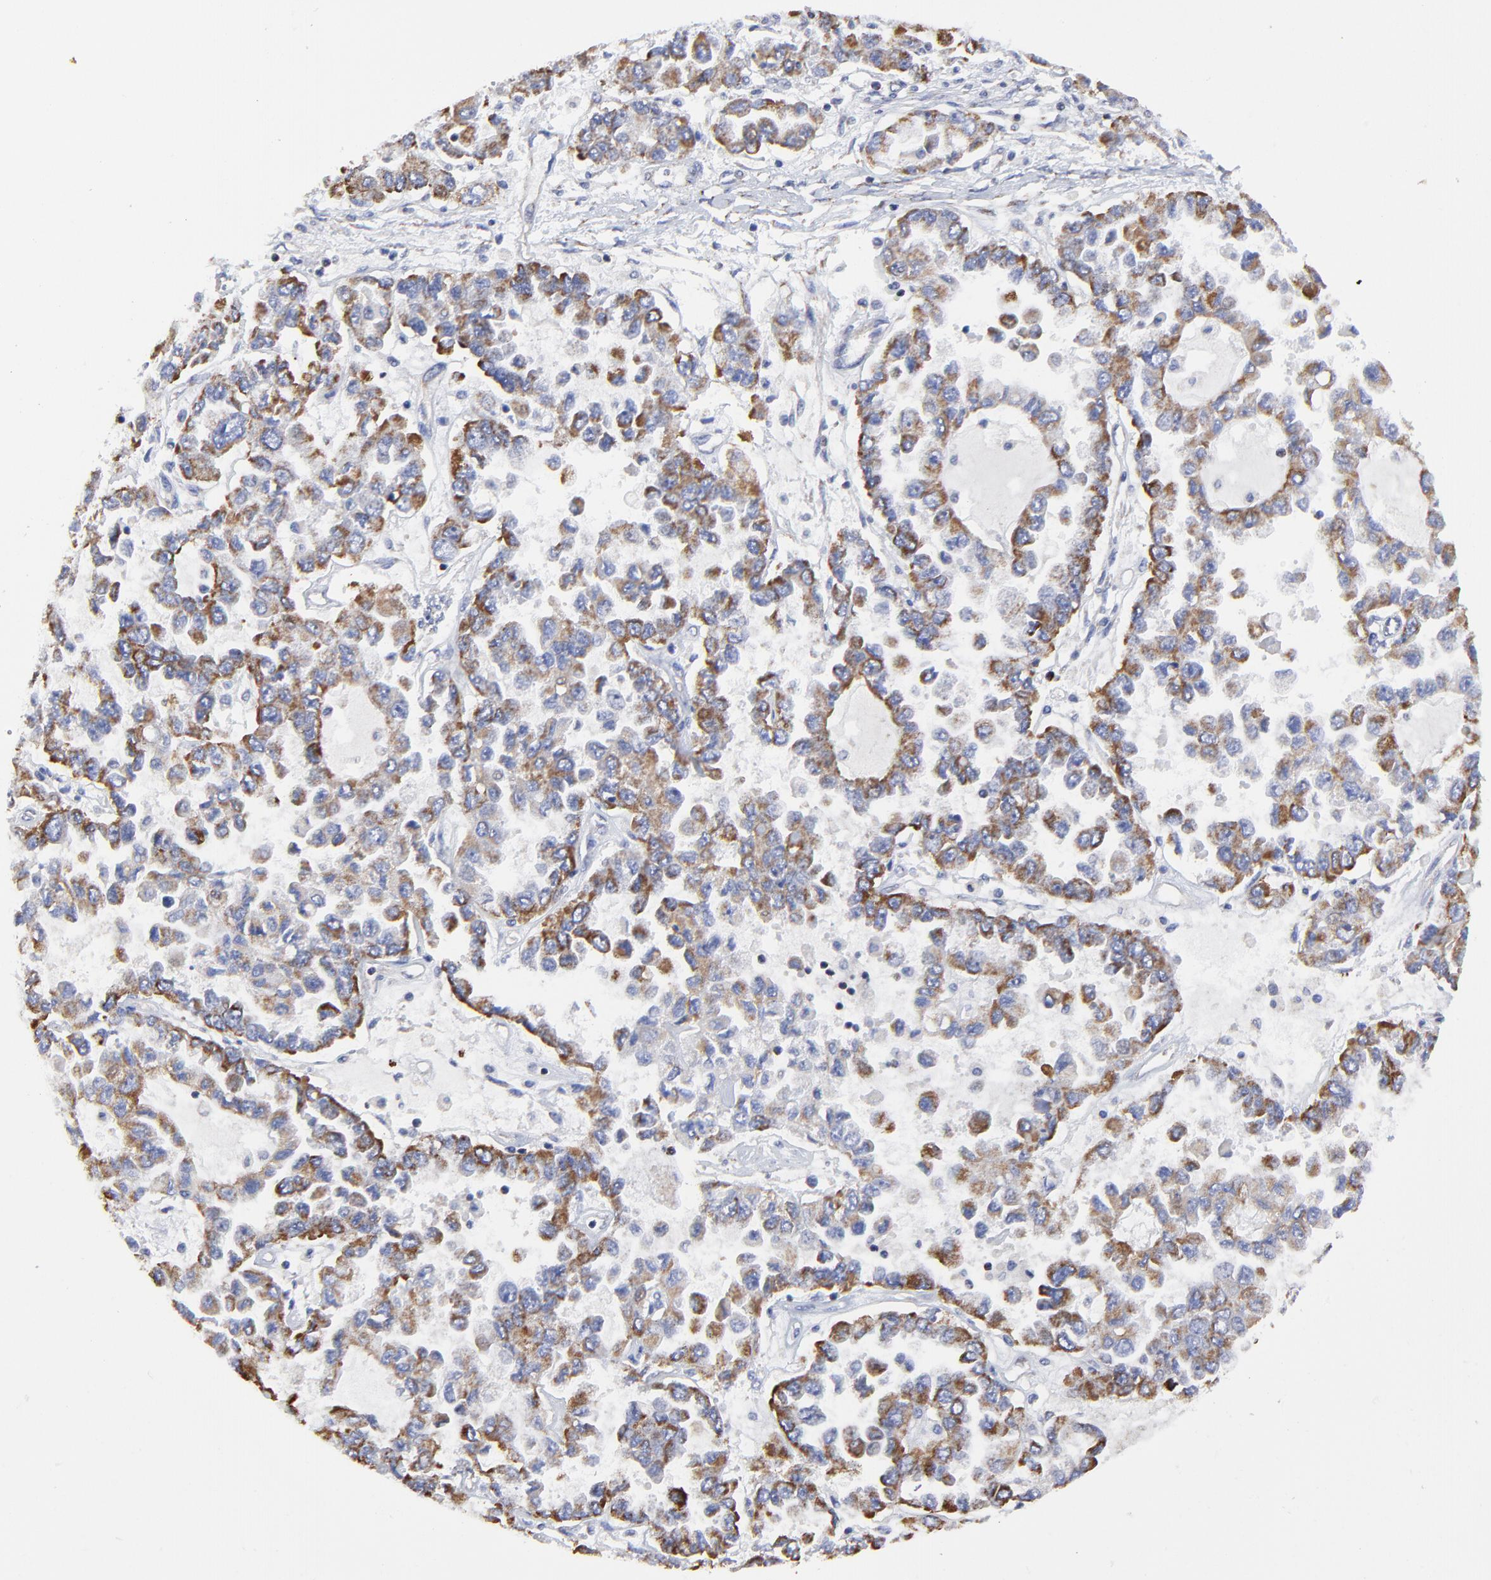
{"staining": {"intensity": "moderate", "quantity": ">75%", "location": "cytoplasmic/membranous"}, "tissue": "ovarian cancer", "cell_type": "Tumor cells", "image_type": "cancer", "snomed": [{"axis": "morphology", "description": "Cystadenocarcinoma, serous, NOS"}, {"axis": "topography", "description": "Ovary"}], "caption": "Immunohistochemical staining of serous cystadenocarcinoma (ovarian) shows medium levels of moderate cytoplasmic/membranous staining in about >75% of tumor cells. Ihc stains the protein in brown and the nuclei are stained blue.", "gene": "PINK1", "patient": {"sex": "female", "age": 84}}